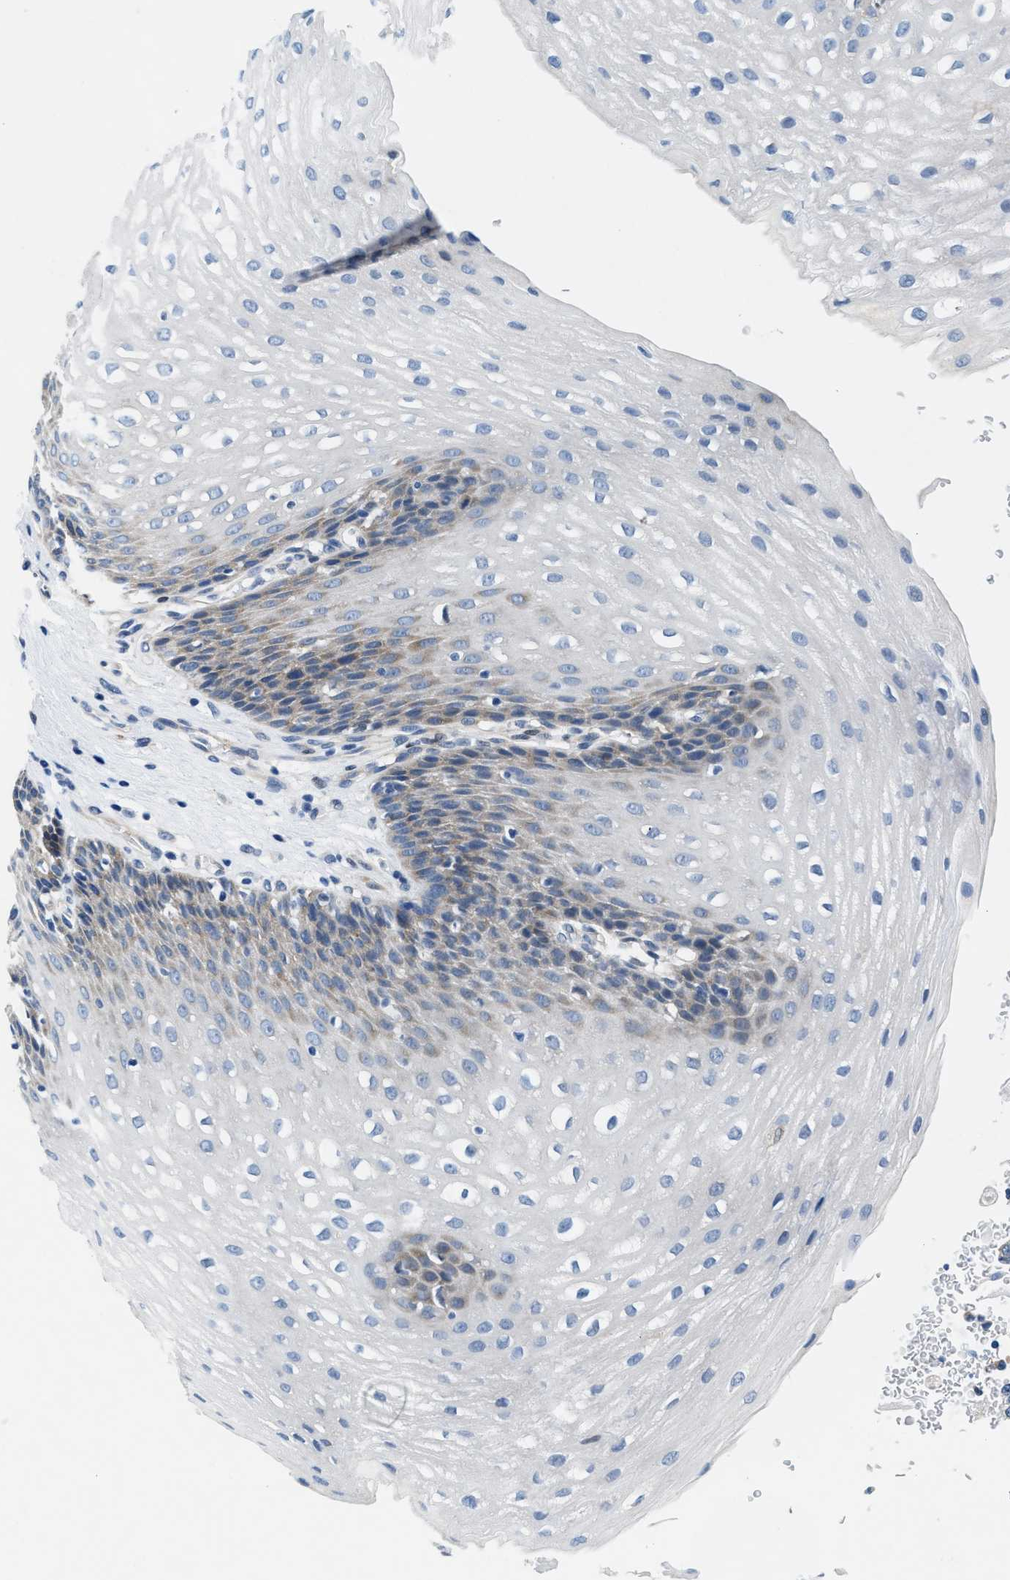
{"staining": {"intensity": "moderate", "quantity": "<25%", "location": "cytoplasmic/membranous"}, "tissue": "esophagus", "cell_type": "Squamous epithelial cells", "image_type": "normal", "snomed": [{"axis": "morphology", "description": "Normal tissue, NOS"}, {"axis": "topography", "description": "Esophagus"}], "caption": "Protein staining exhibits moderate cytoplasmic/membranous staining in about <25% of squamous epithelial cells in unremarkable esophagus.", "gene": "COPS2", "patient": {"sex": "male", "age": 48}}